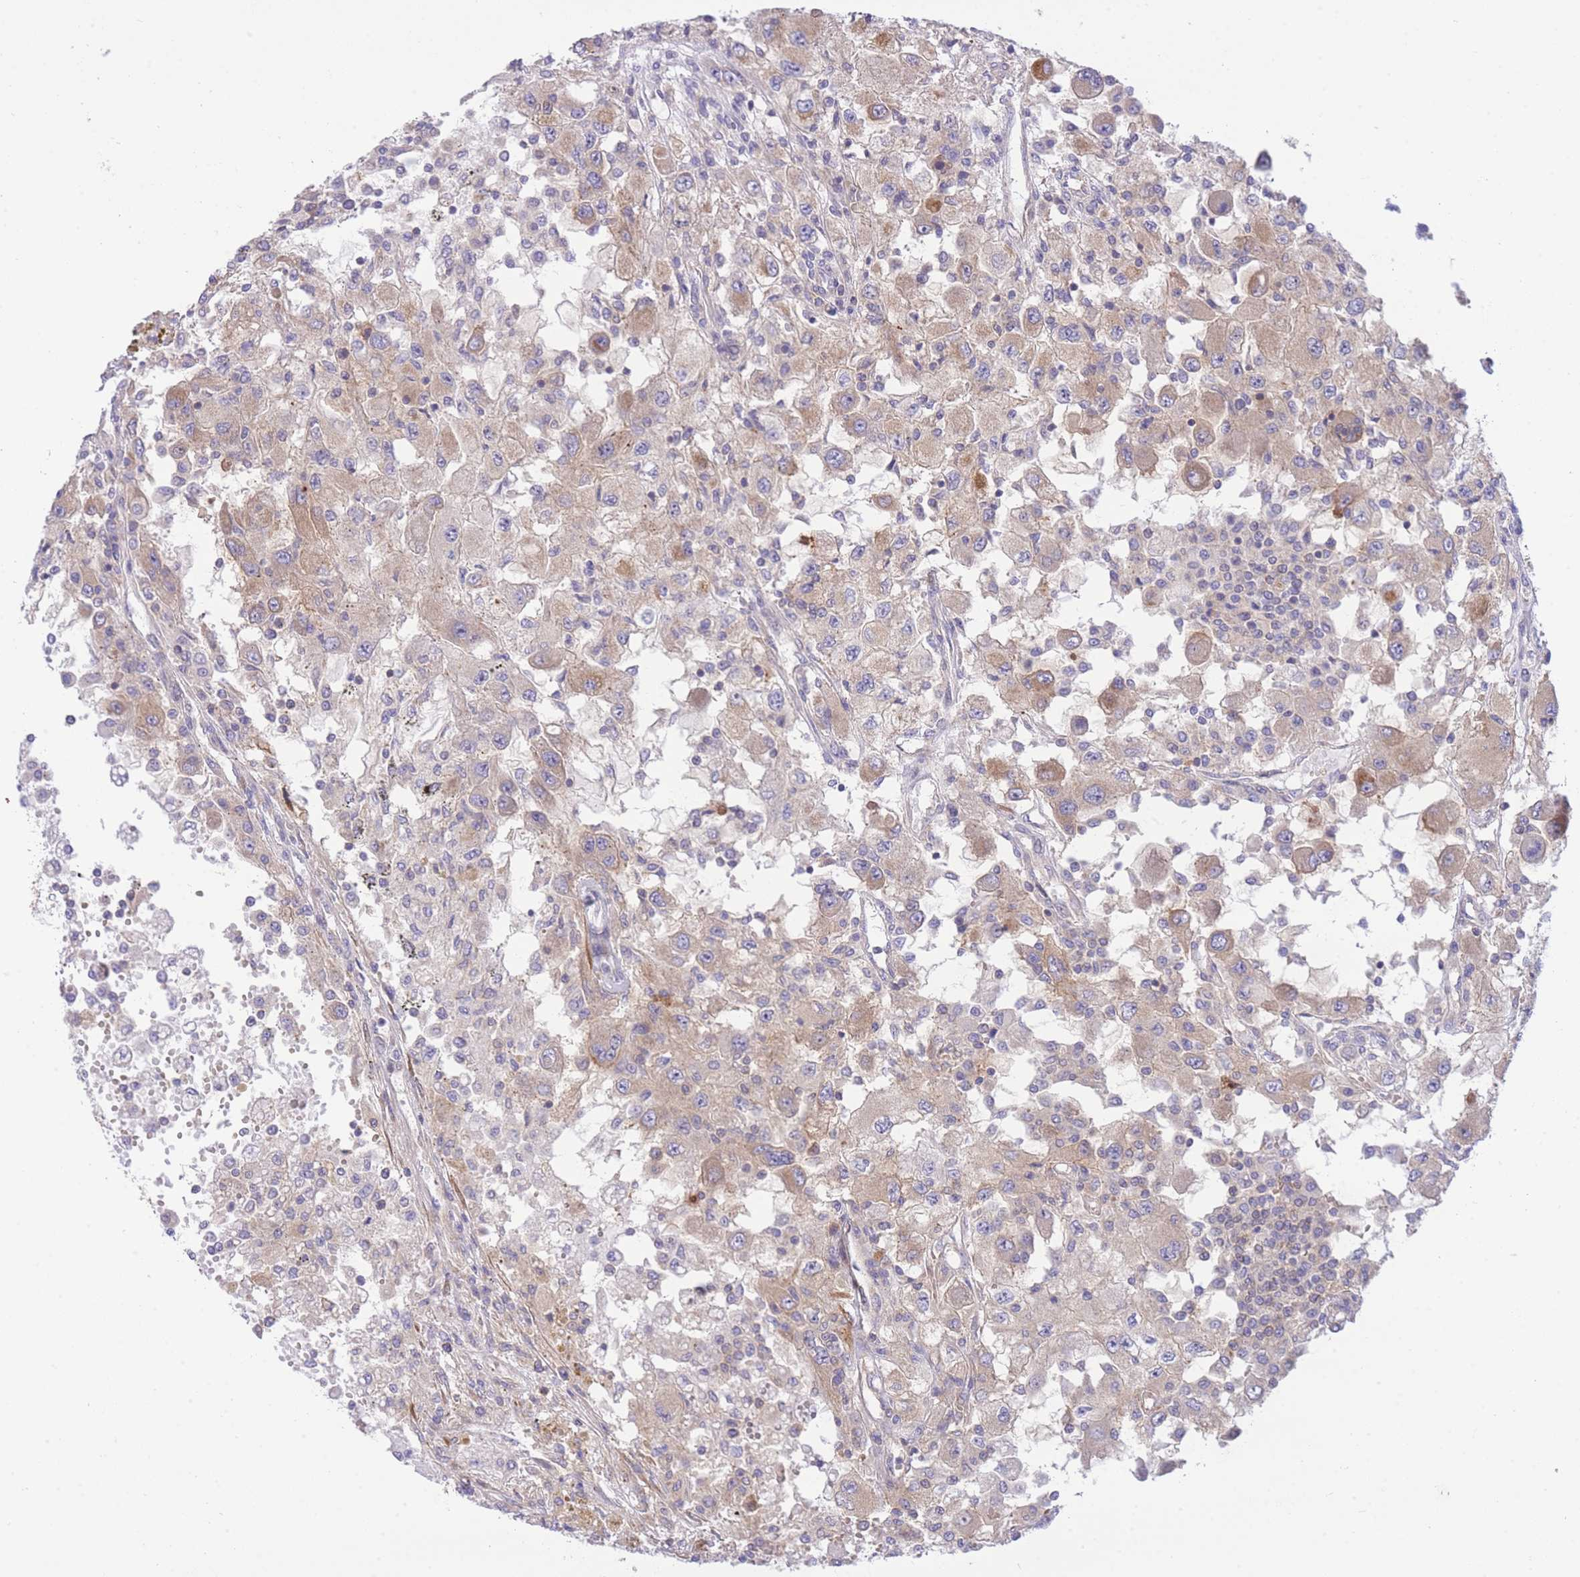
{"staining": {"intensity": "weak", "quantity": ">75%", "location": "cytoplasmic/membranous"}, "tissue": "renal cancer", "cell_type": "Tumor cells", "image_type": "cancer", "snomed": [{"axis": "morphology", "description": "Adenocarcinoma, NOS"}, {"axis": "topography", "description": "Kidney"}], "caption": "The photomicrograph exhibits staining of renal cancer (adenocarcinoma), revealing weak cytoplasmic/membranous protein staining (brown color) within tumor cells.", "gene": "EIF2B2", "patient": {"sex": "female", "age": 67}}